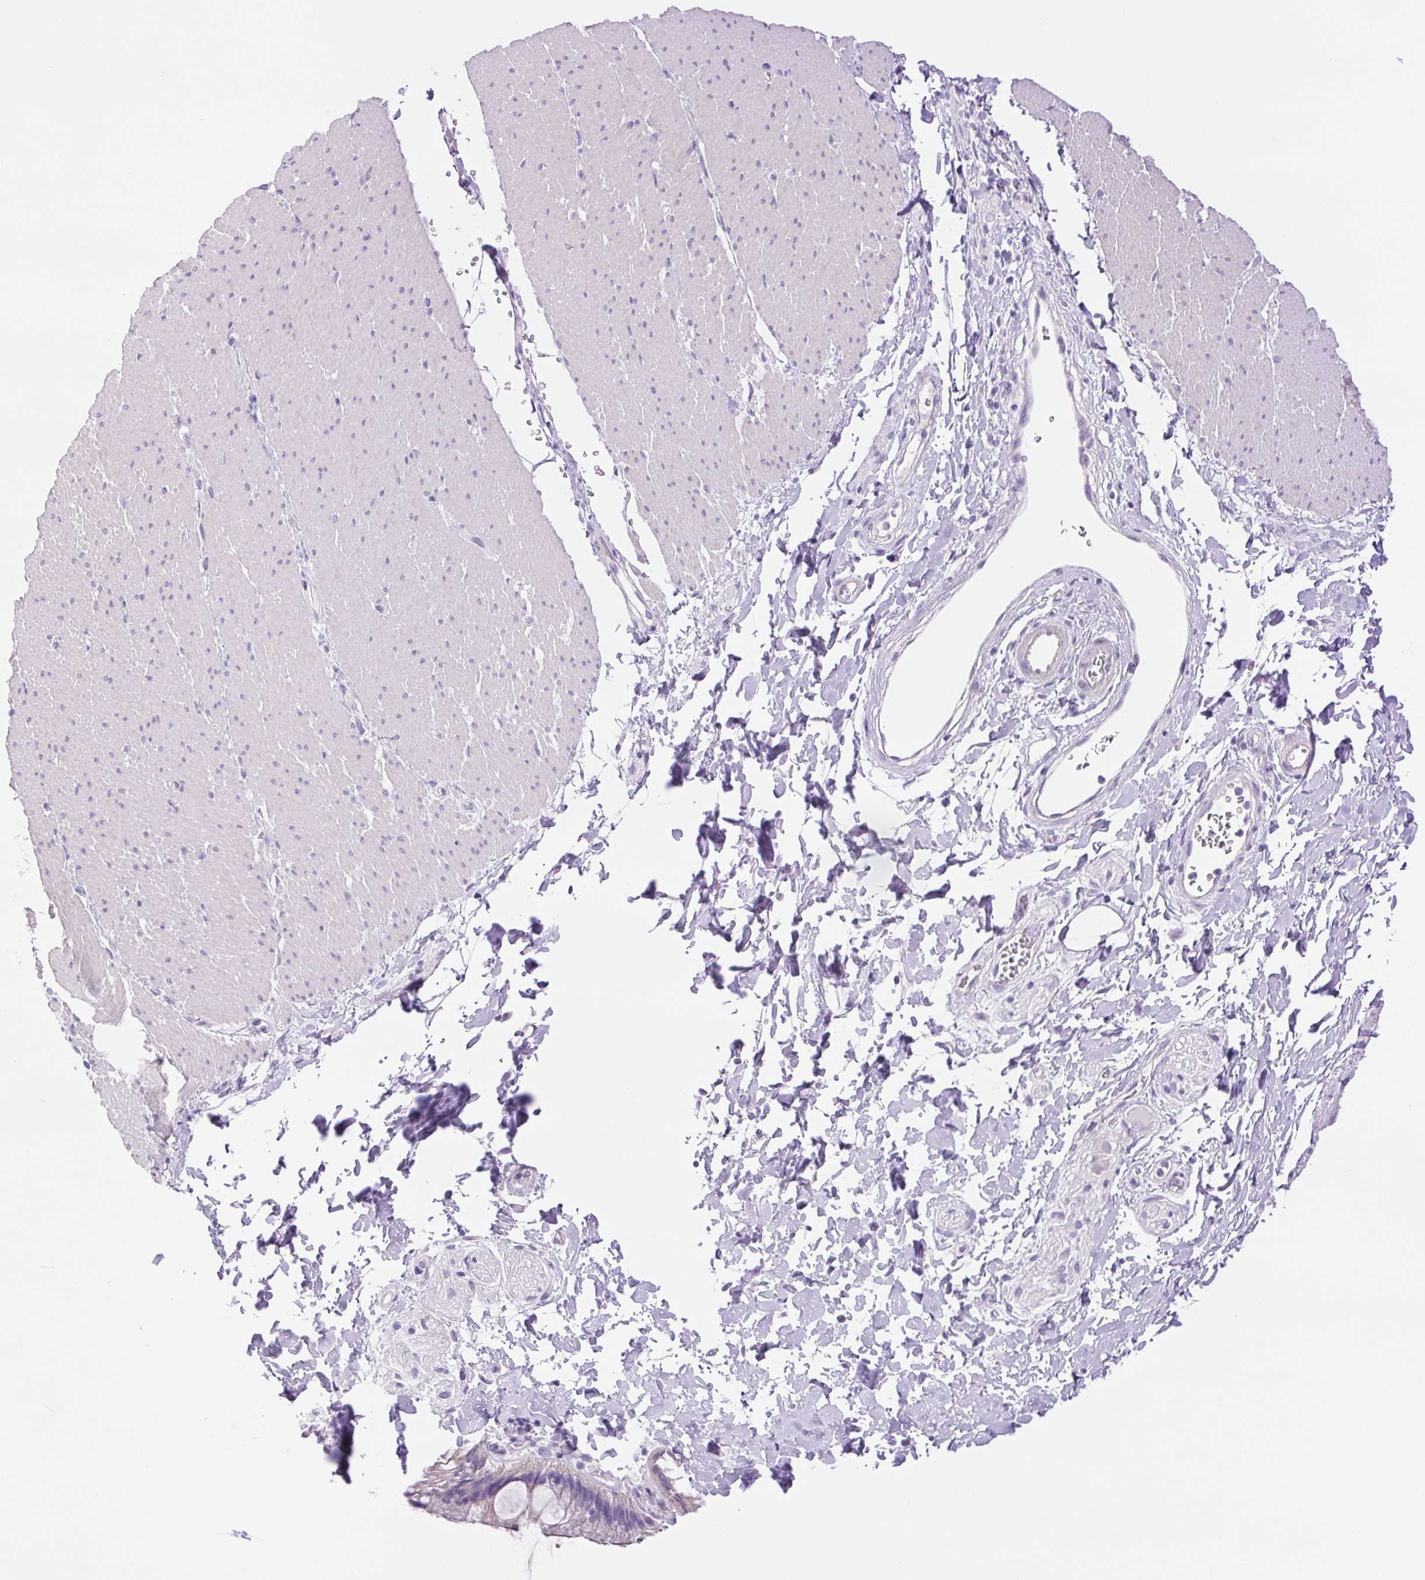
{"staining": {"intensity": "negative", "quantity": "none", "location": "none"}, "tissue": "smooth muscle", "cell_type": "Smooth muscle cells", "image_type": "normal", "snomed": [{"axis": "morphology", "description": "Normal tissue, NOS"}, {"axis": "topography", "description": "Smooth muscle"}, {"axis": "topography", "description": "Rectum"}], "caption": "IHC micrograph of unremarkable smooth muscle: smooth muscle stained with DAB shows no significant protein expression in smooth muscle cells.", "gene": "CDSN", "patient": {"sex": "male", "age": 53}}